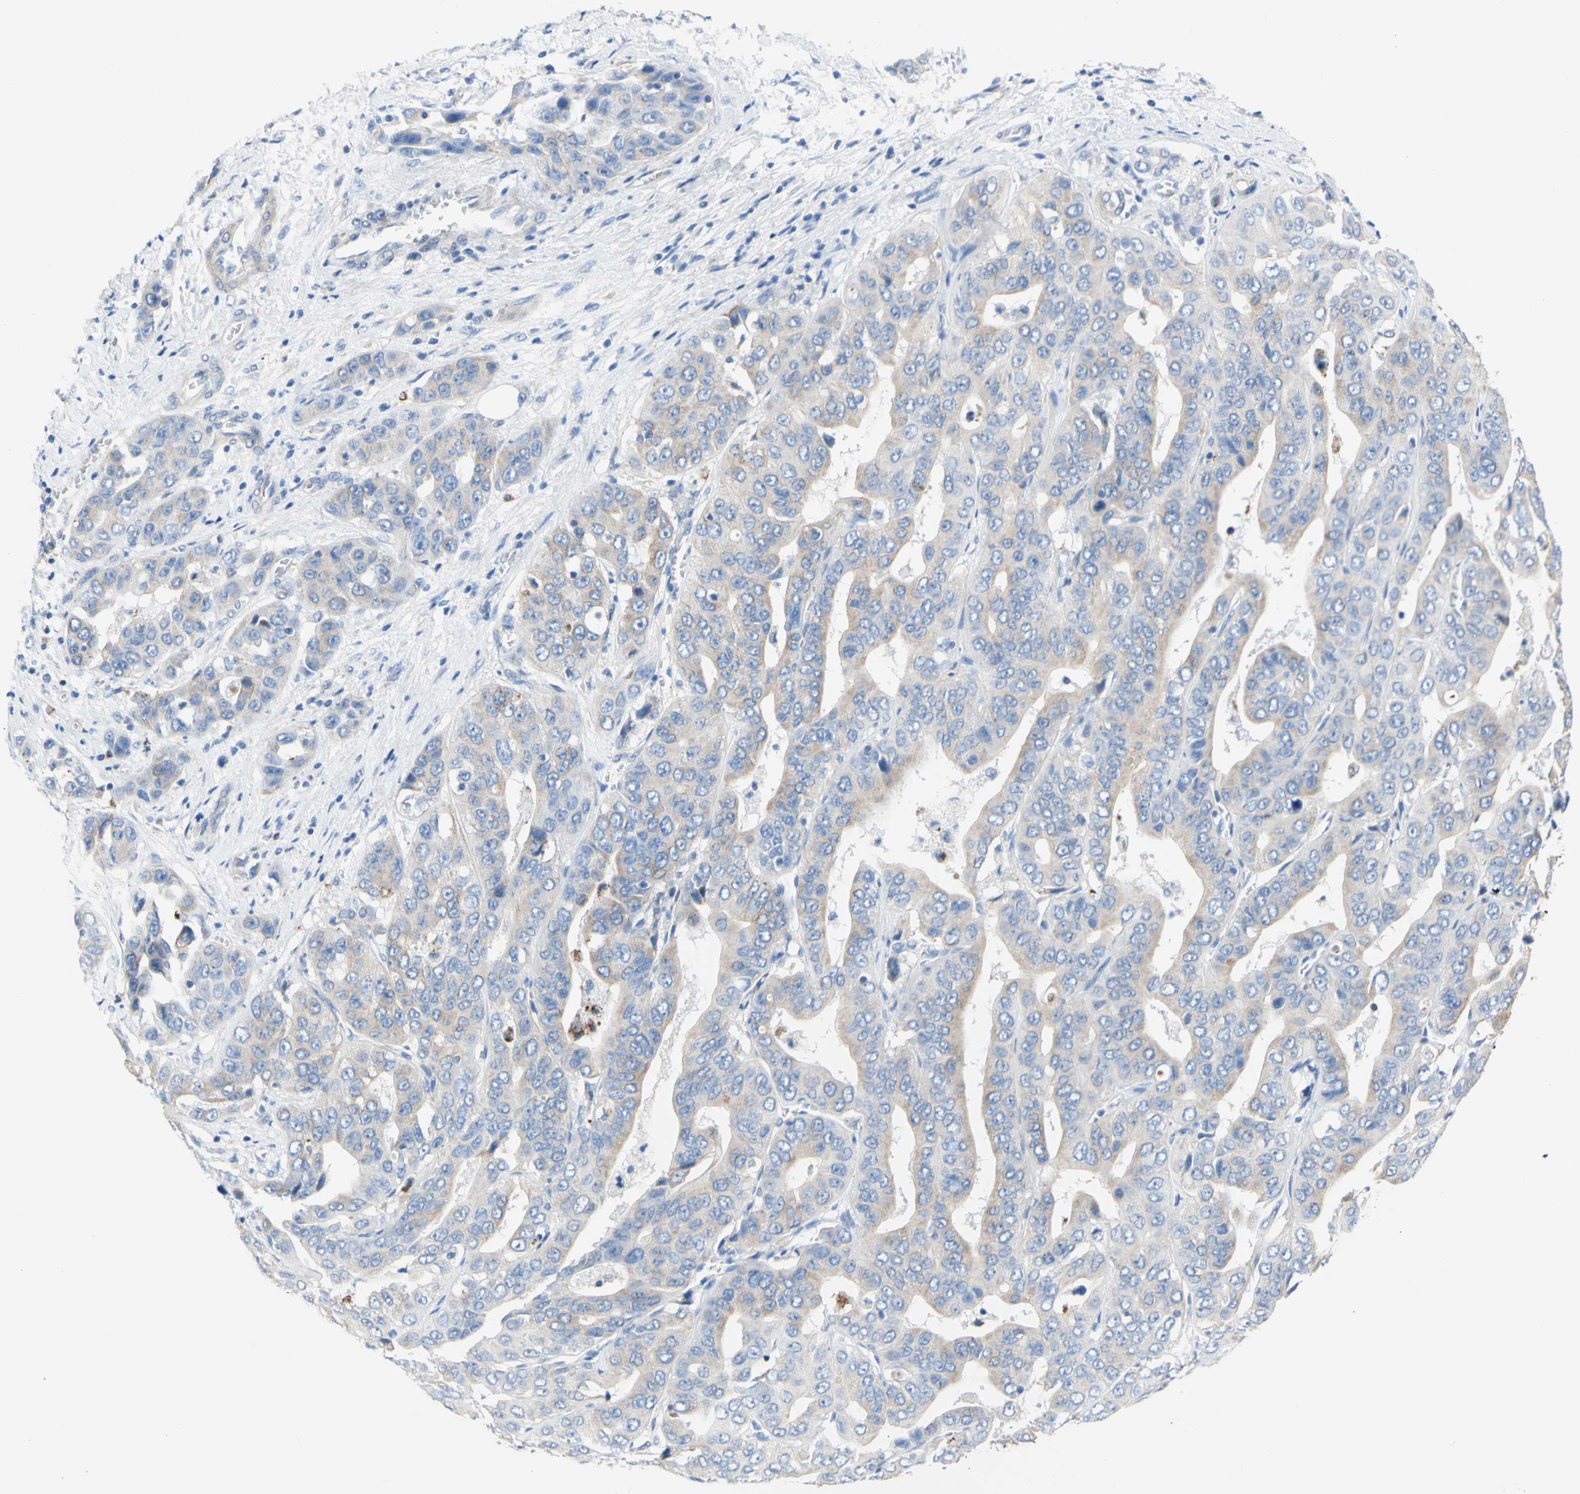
{"staining": {"intensity": "weak", "quantity": "<25%", "location": "cytoplasmic/membranous"}, "tissue": "liver cancer", "cell_type": "Tumor cells", "image_type": "cancer", "snomed": [{"axis": "morphology", "description": "Cholangiocarcinoma"}, {"axis": "topography", "description": "Liver"}], "caption": "This is an immunohistochemistry (IHC) image of cholangiocarcinoma (liver). There is no positivity in tumor cells.", "gene": "RETREG2", "patient": {"sex": "female", "age": 52}}